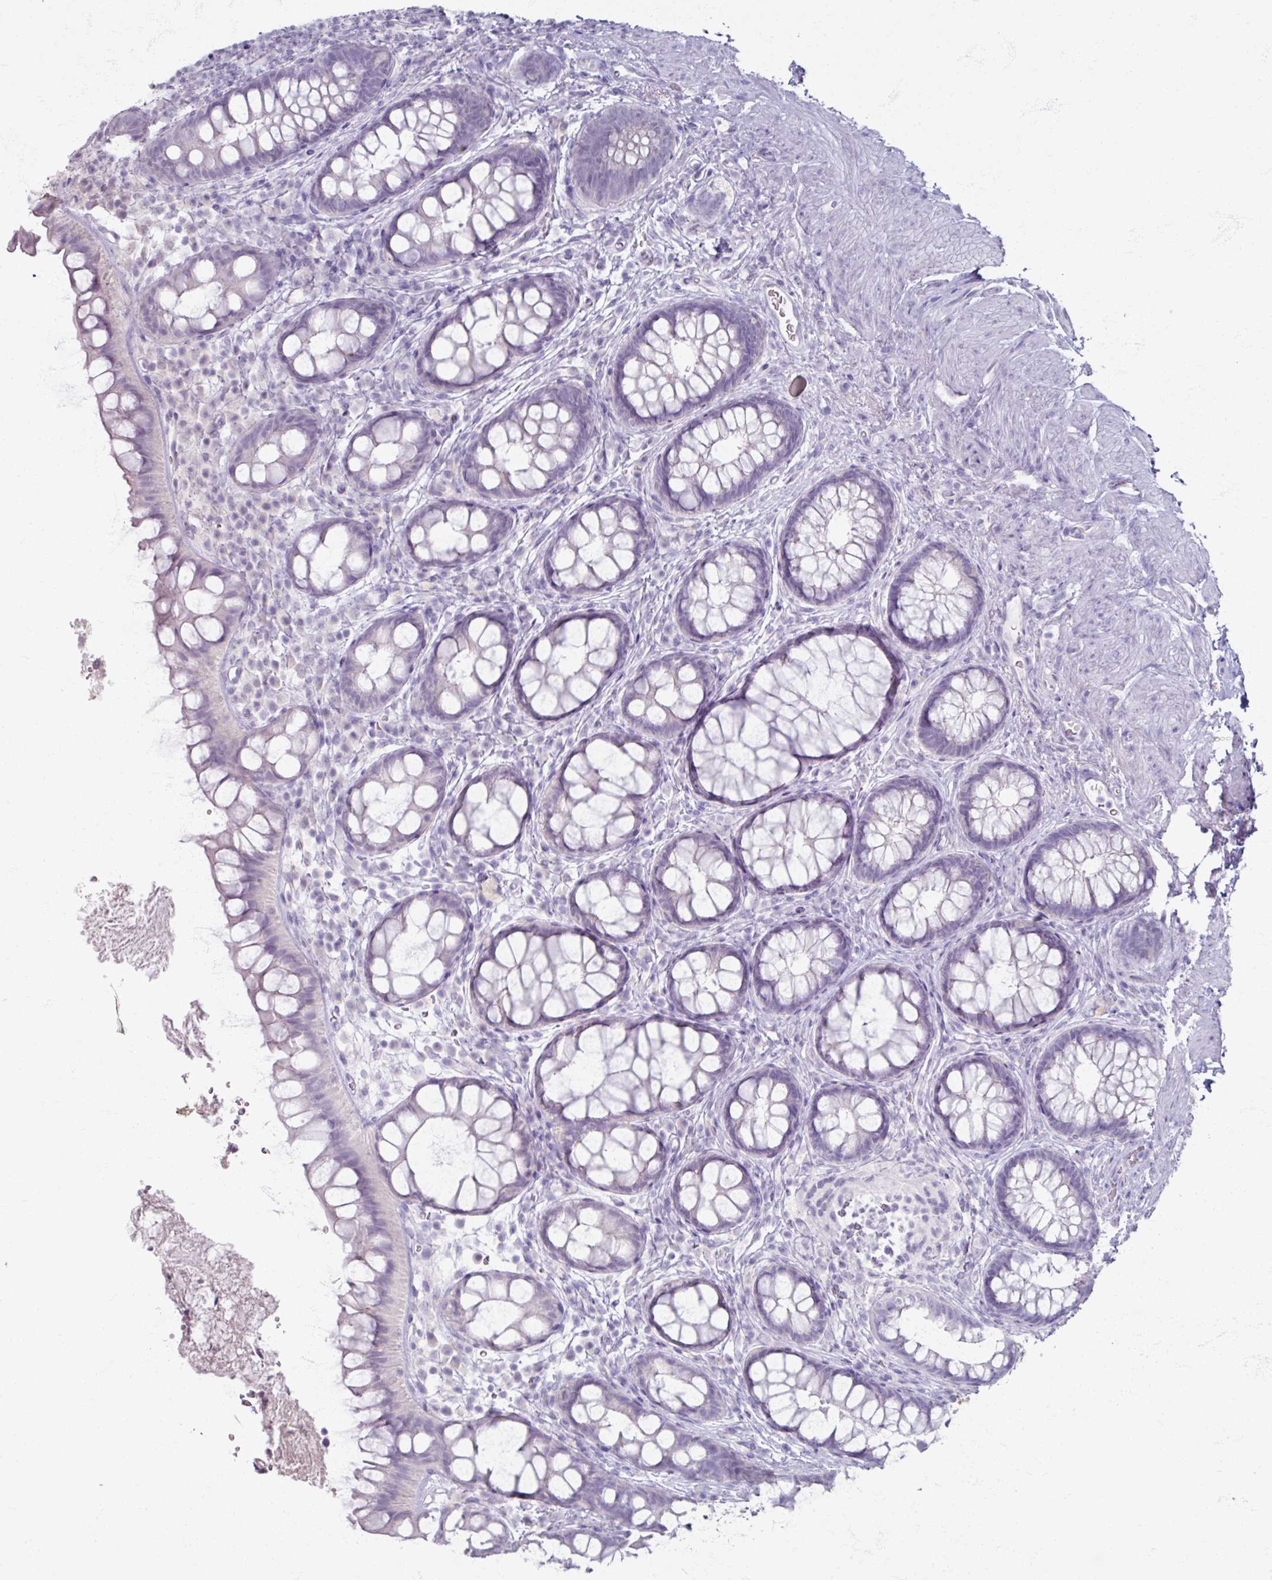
{"staining": {"intensity": "negative", "quantity": "none", "location": "none"}, "tissue": "rectum", "cell_type": "Glandular cells", "image_type": "normal", "snomed": [{"axis": "morphology", "description": "Normal tissue, NOS"}, {"axis": "topography", "description": "Rectum"}, {"axis": "topography", "description": "Peripheral nerve tissue"}], "caption": "Glandular cells are negative for brown protein staining in normal rectum. (DAB (3,3'-diaminobenzidine) immunohistochemistry with hematoxylin counter stain).", "gene": "TG", "patient": {"sex": "female", "age": 69}}